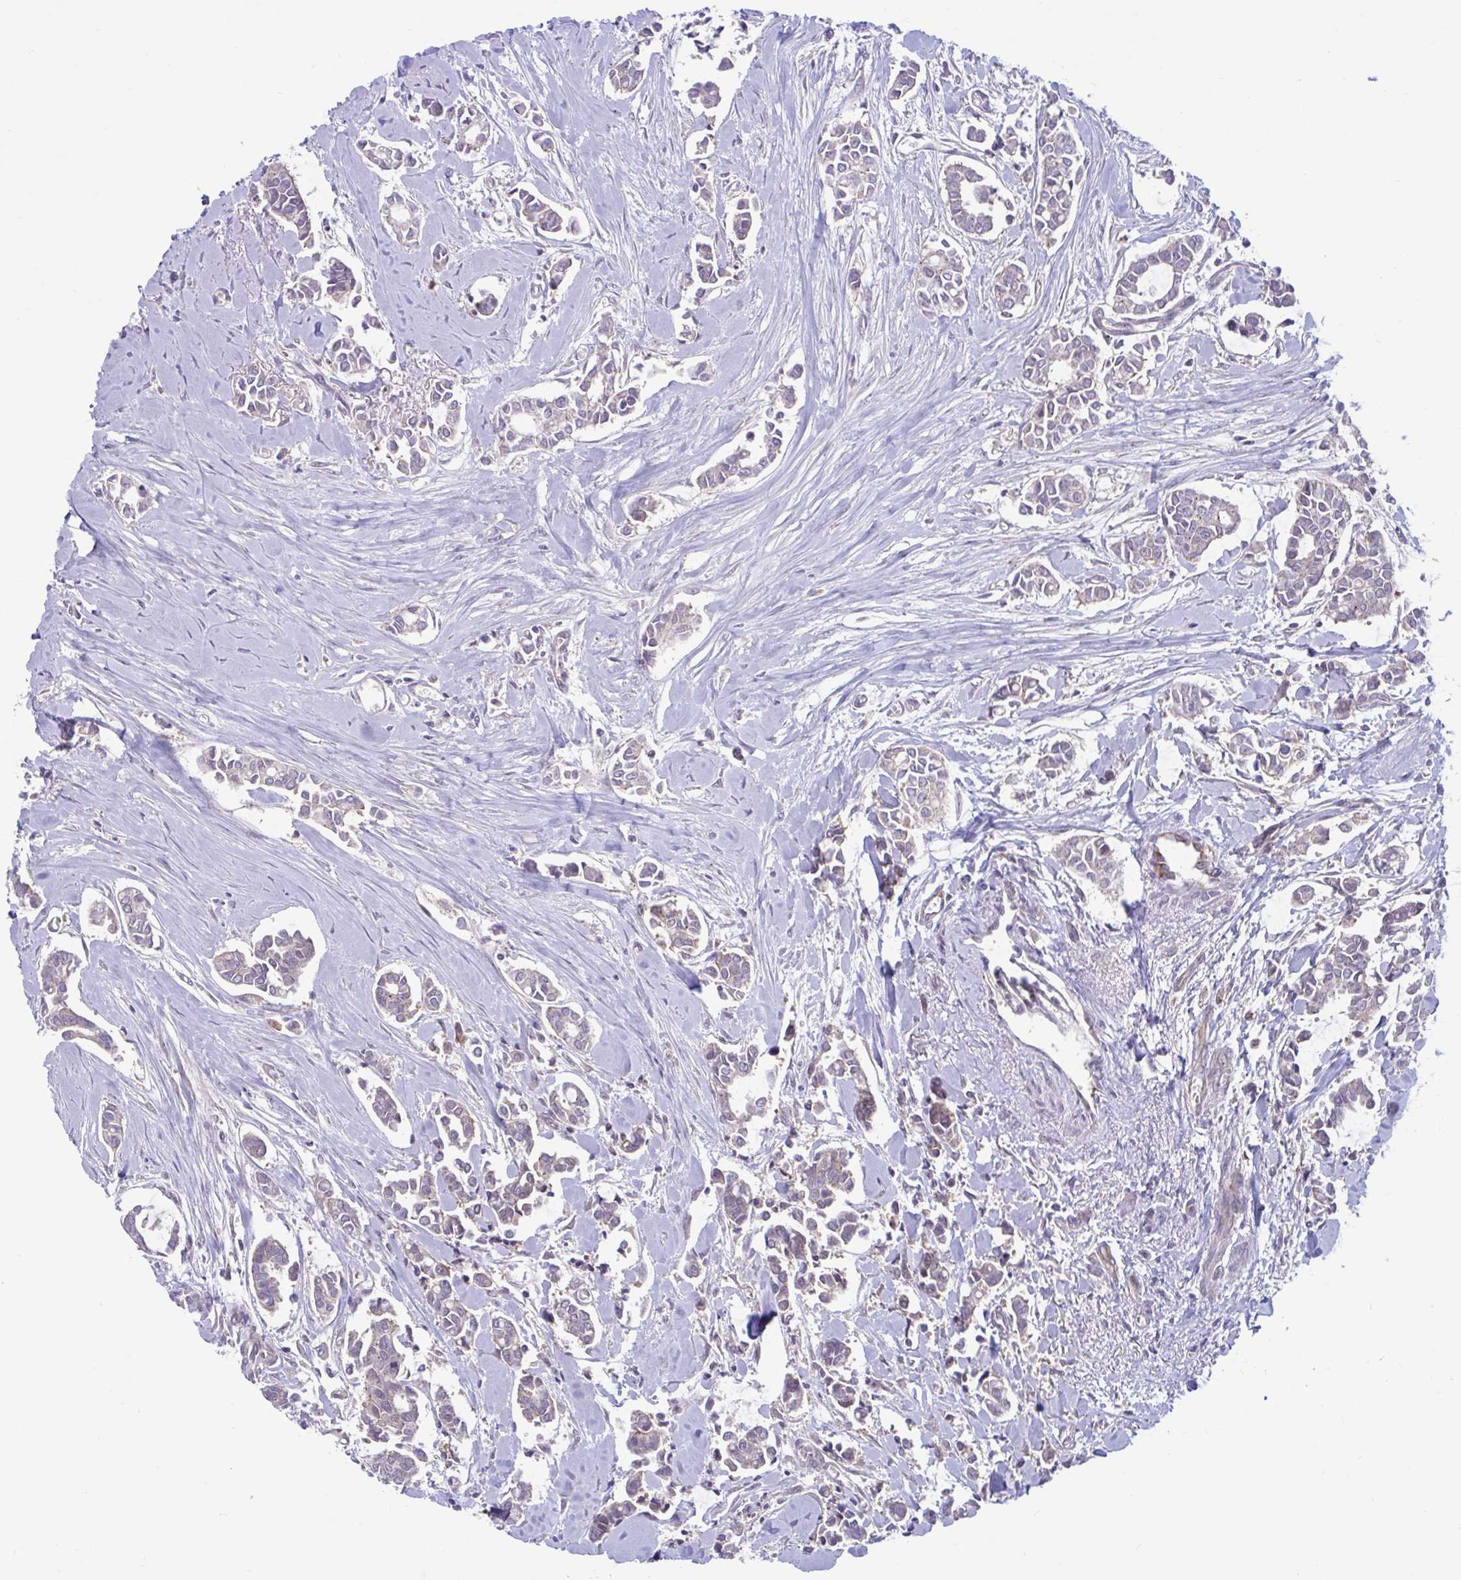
{"staining": {"intensity": "weak", "quantity": "25%-75%", "location": "cytoplasmic/membranous"}, "tissue": "breast cancer", "cell_type": "Tumor cells", "image_type": "cancer", "snomed": [{"axis": "morphology", "description": "Duct carcinoma"}, {"axis": "topography", "description": "Breast"}], "caption": "Breast infiltrating ductal carcinoma stained with IHC reveals weak cytoplasmic/membranous positivity in about 25%-75% of tumor cells.", "gene": "IST1", "patient": {"sex": "female", "age": 84}}